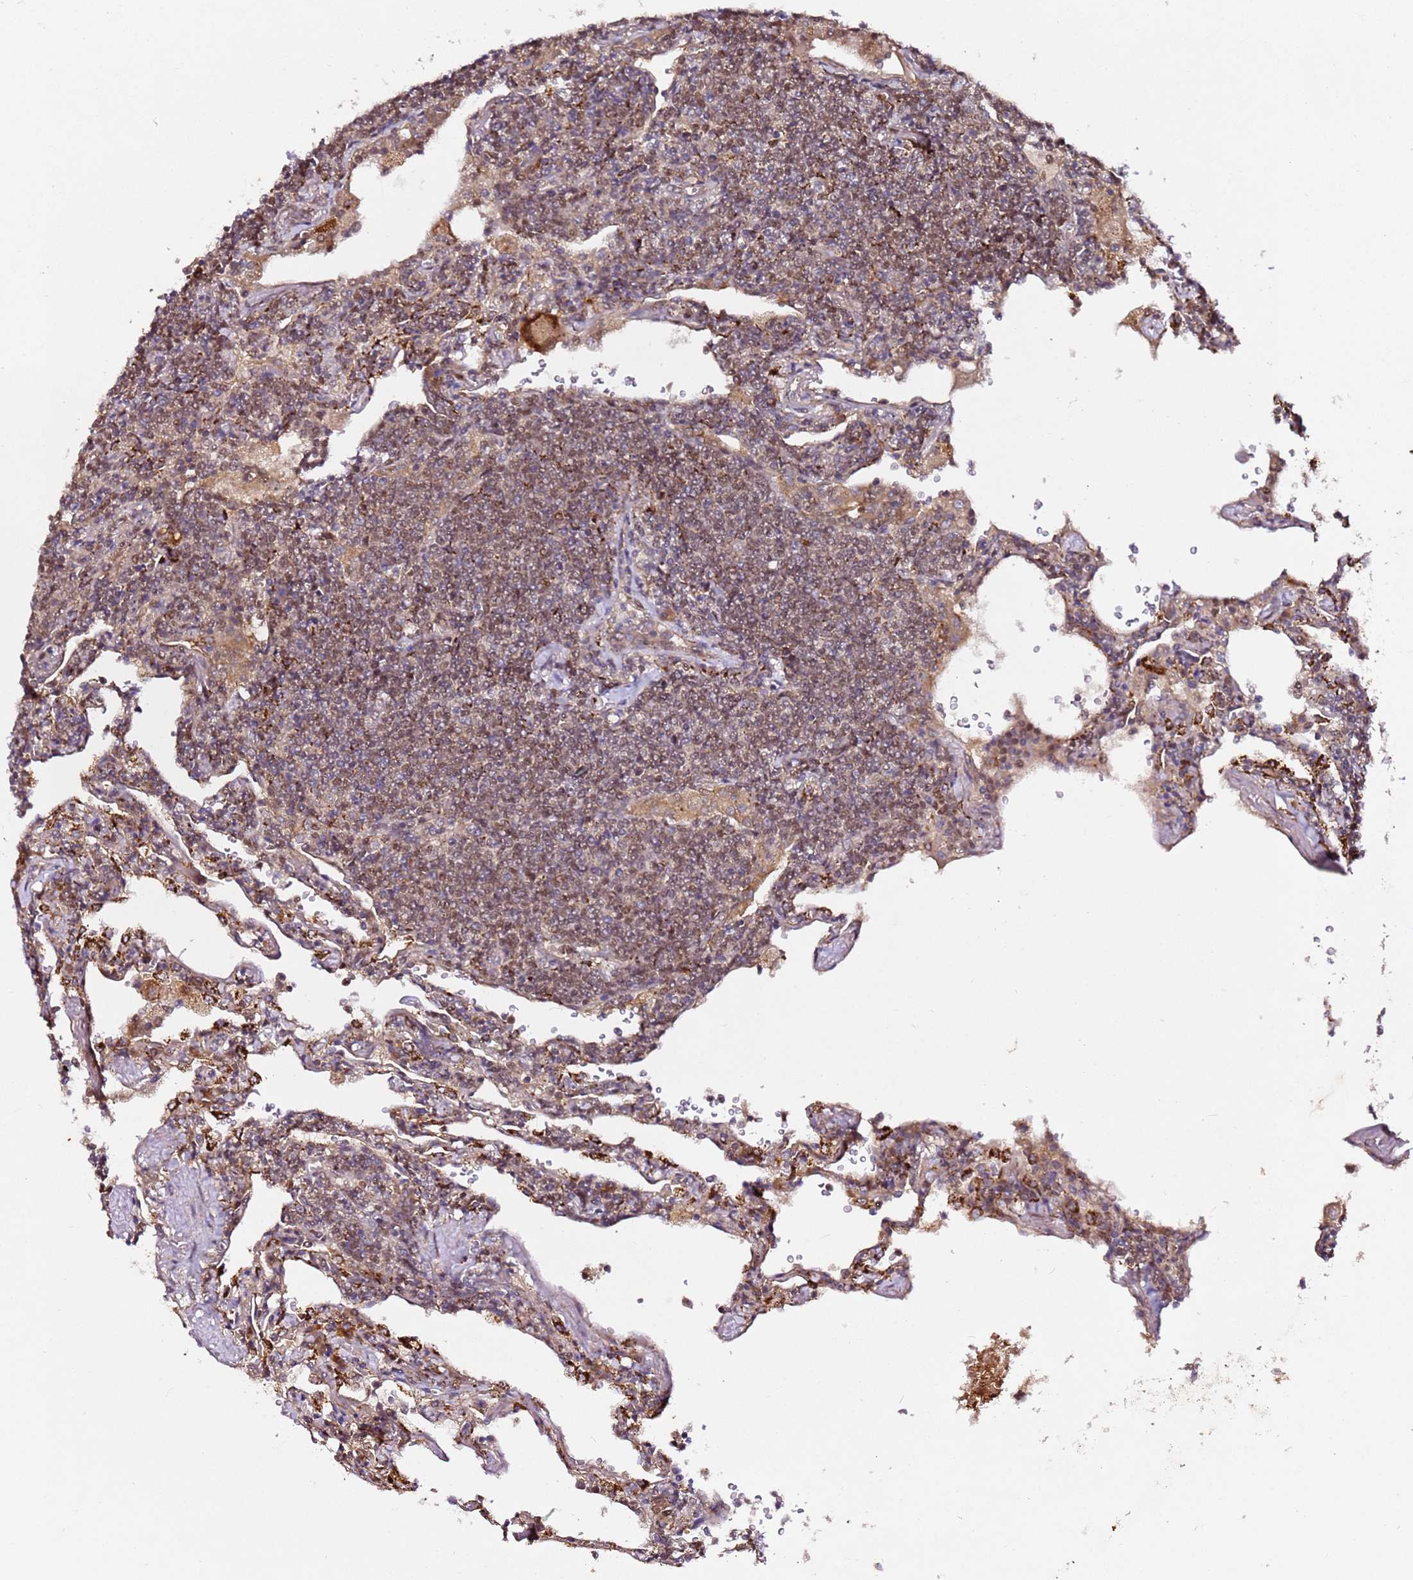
{"staining": {"intensity": "moderate", "quantity": "25%-75%", "location": "cytoplasmic/membranous"}, "tissue": "lymphoma", "cell_type": "Tumor cells", "image_type": "cancer", "snomed": [{"axis": "morphology", "description": "Malignant lymphoma, non-Hodgkin's type, Low grade"}, {"axis": "topography", "description": "Lung"}], "caption": "Lymphoma stained with a brown dye demonstrates moderate cytoplasmic/membranous positive expression in about 25%-75% of tumor cells.", "gene": "ALG11", "patient": {"sex": "female", "age": 71}}